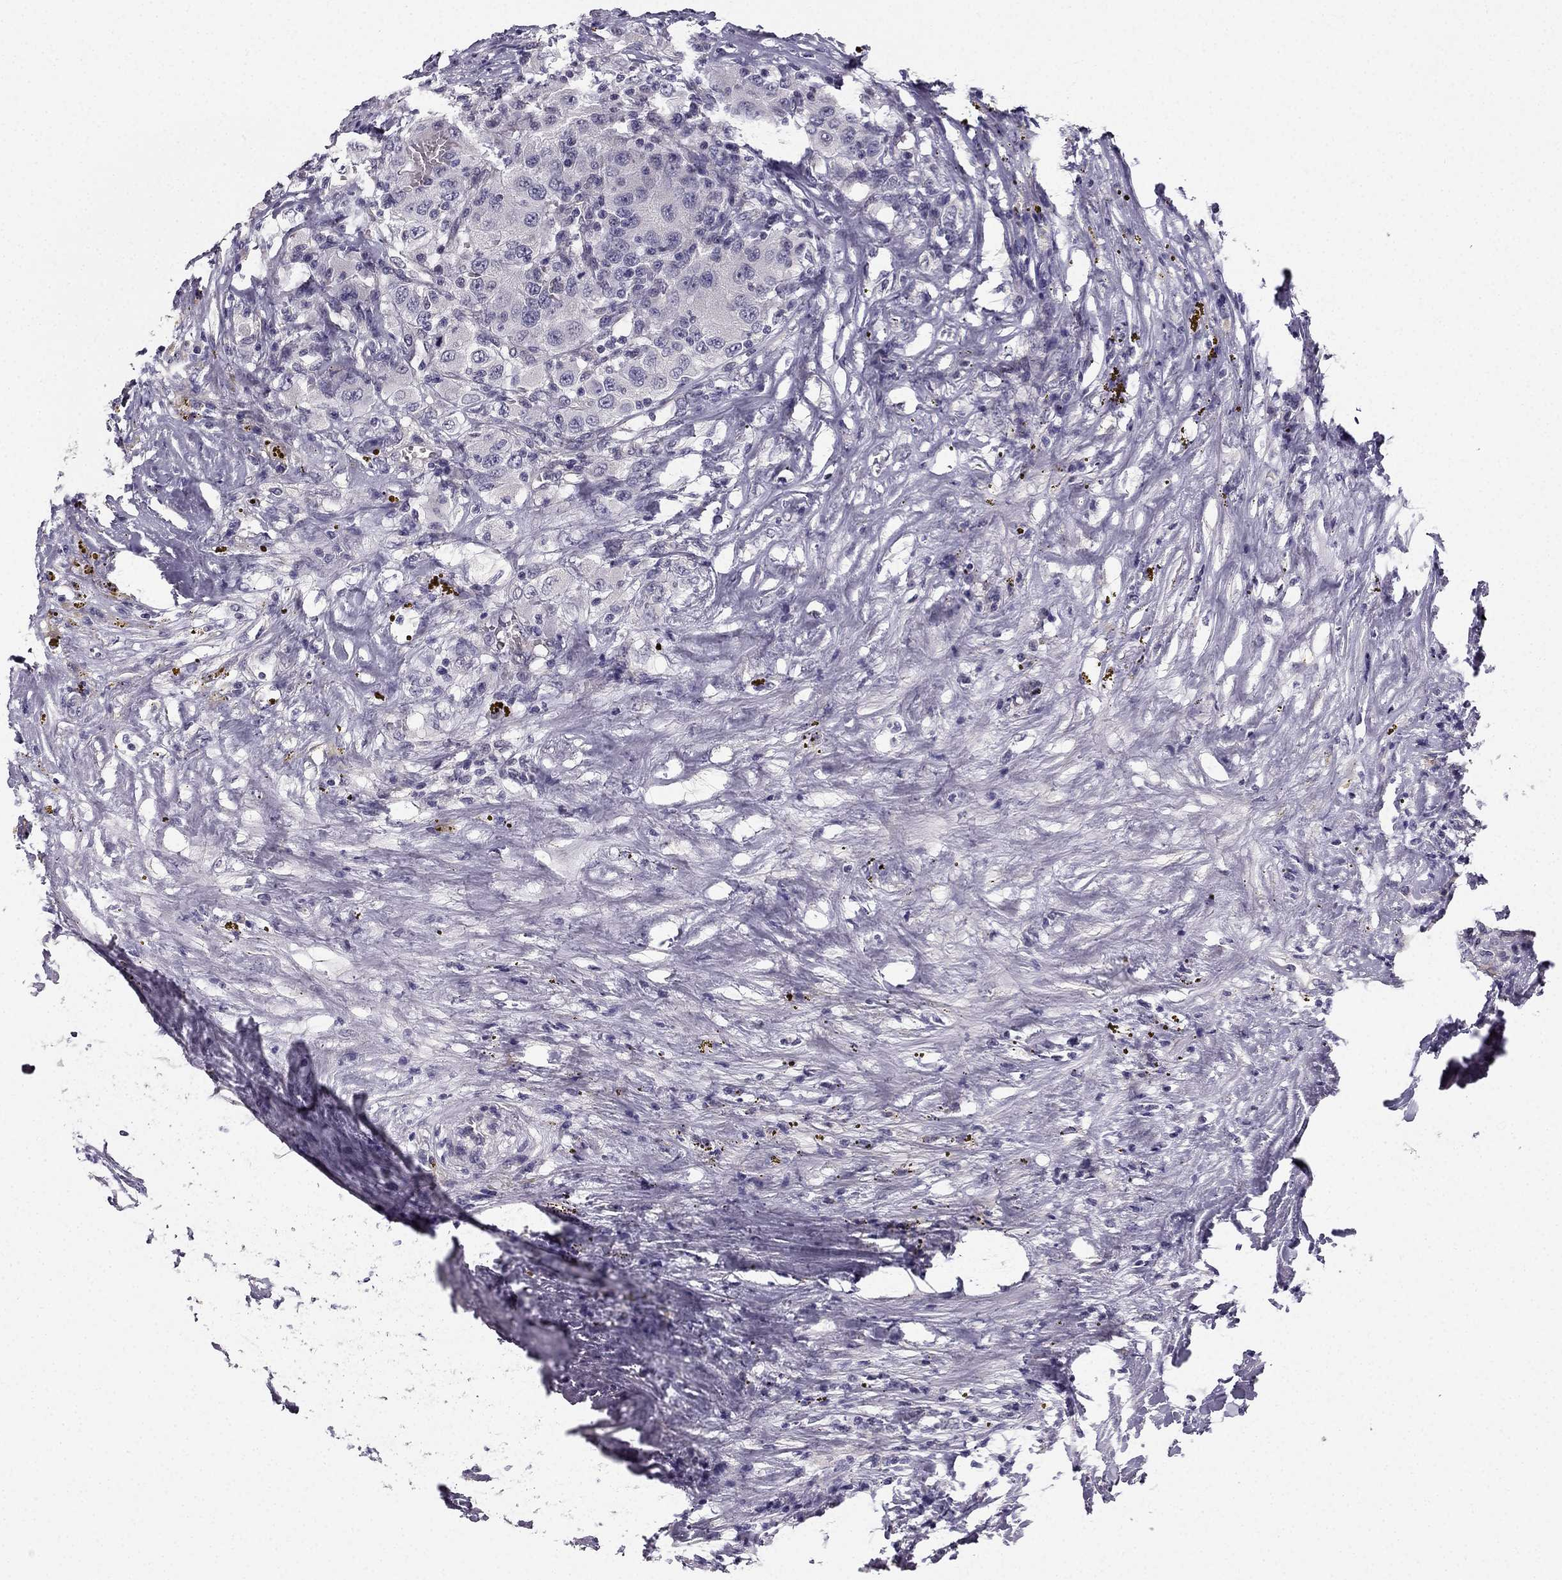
{"staining": {"intensity": "negative", "quantity": "none", "location": "none"}, "tissue": "renal cancer", "cell_type": "Tumor cells", "image_type": "cancer", "snomed": [{"axis": "morphology", "description": "Adenocarcinoma, NOS"}, {"axis": "topography", "description": "Kidney"}], "caption": "IHC micrograph of renal cancer (adenocarcinoma) stained for a protein (brown), which displays no staining in tumor cells.", "gene": "TSPYL5", "patient": {"sex": "female", "age": 67}}